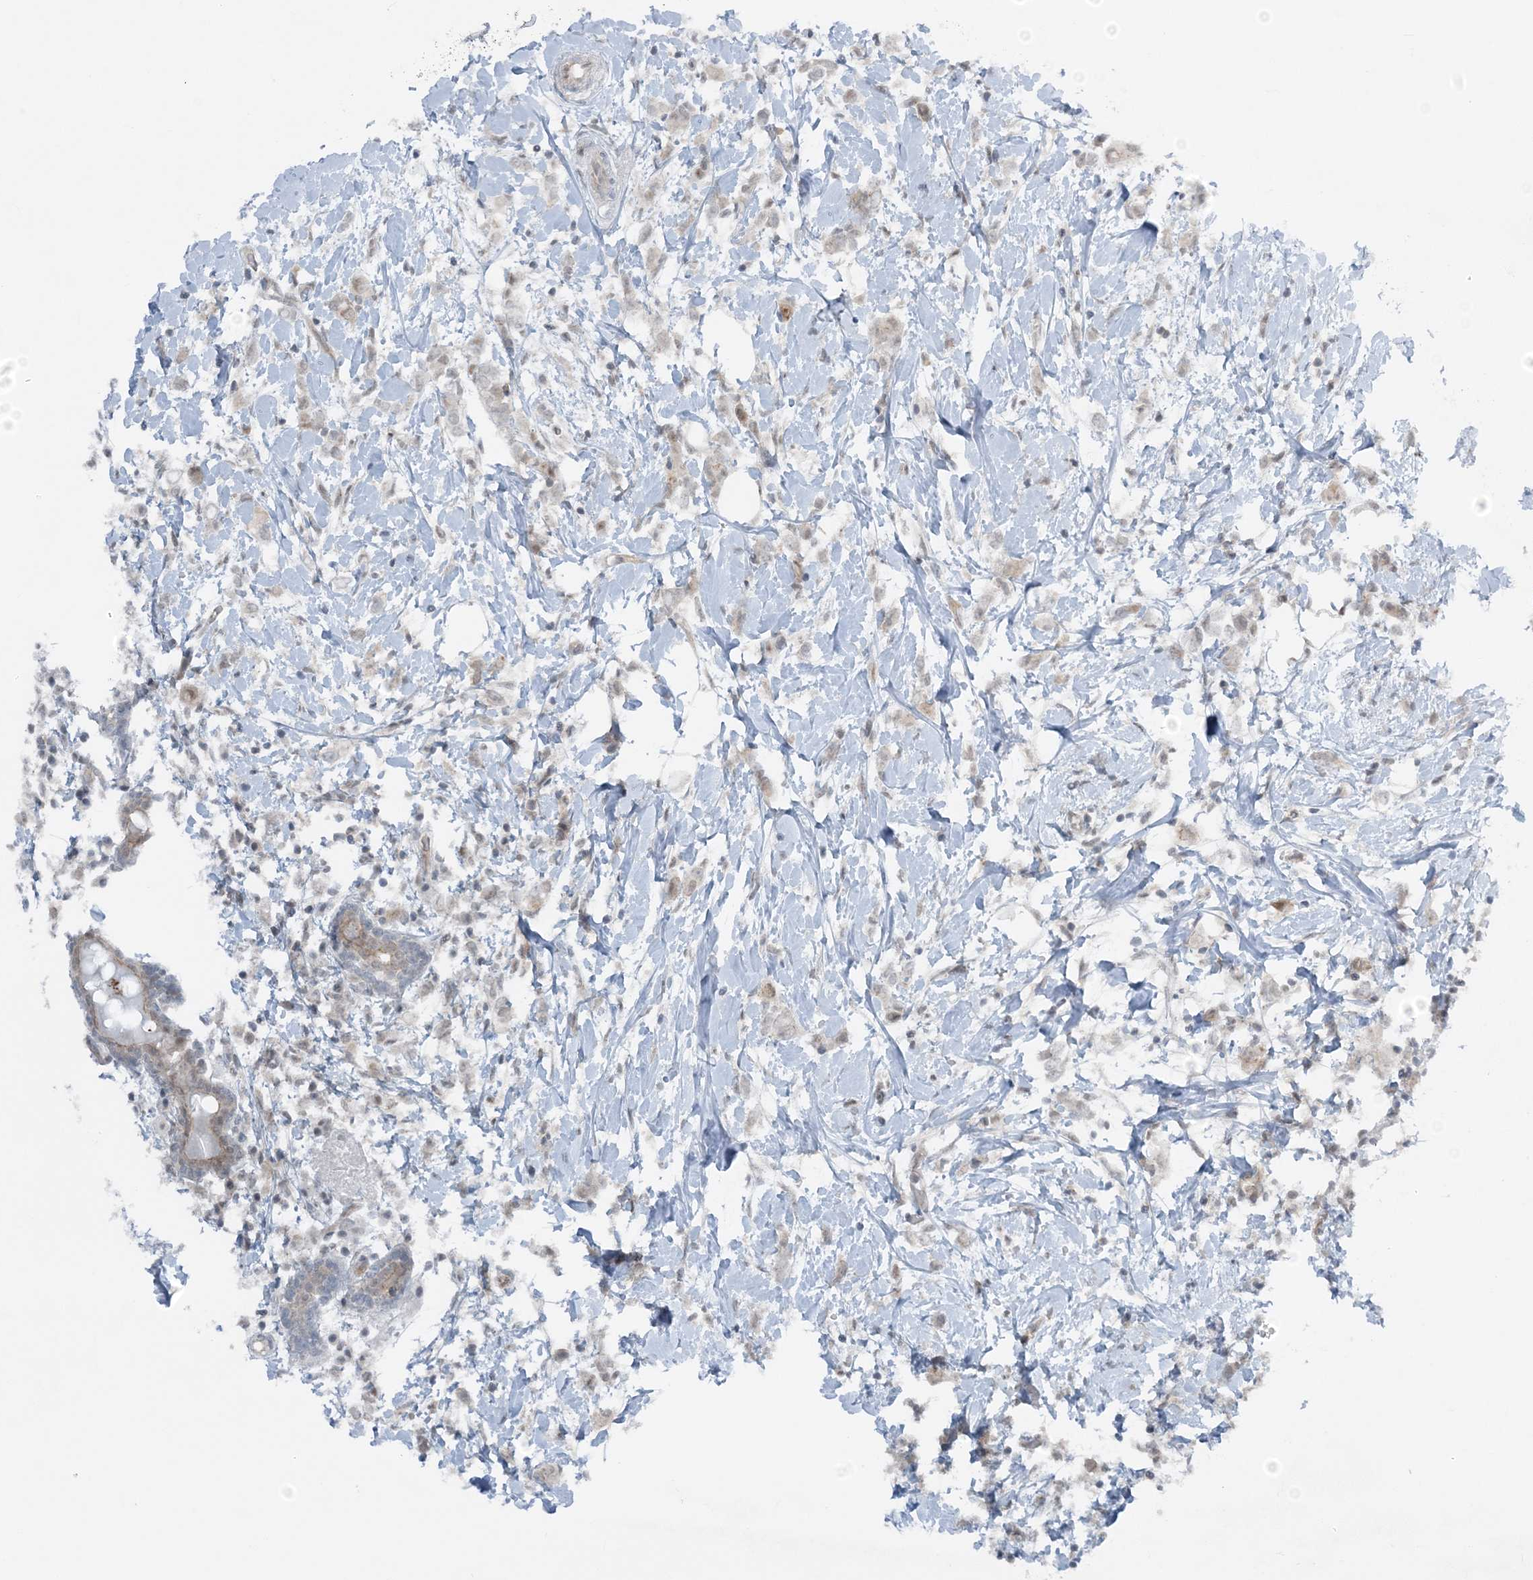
{"staining": {"intensity": "weak", "quantity": "<25%", "location": "cytoplasmic/membranous"}, "tissue": "breast cancer", "cell_type": "Tumor cells", "image_type": "cancer", "snomed": [{"axis": "morphology", "description": "Normal tissue, NOS"}, {"axis": "morphology", "description": "Lobular carcinoma"}, {"axis": "topography", "description": "Breast"}], "caption": "Immunohistochemical staining of human breast cancer shows no significant positivity in tumor cells.", "gene": "ATP11A", "patient": {"sex": "female", "age": 47}}